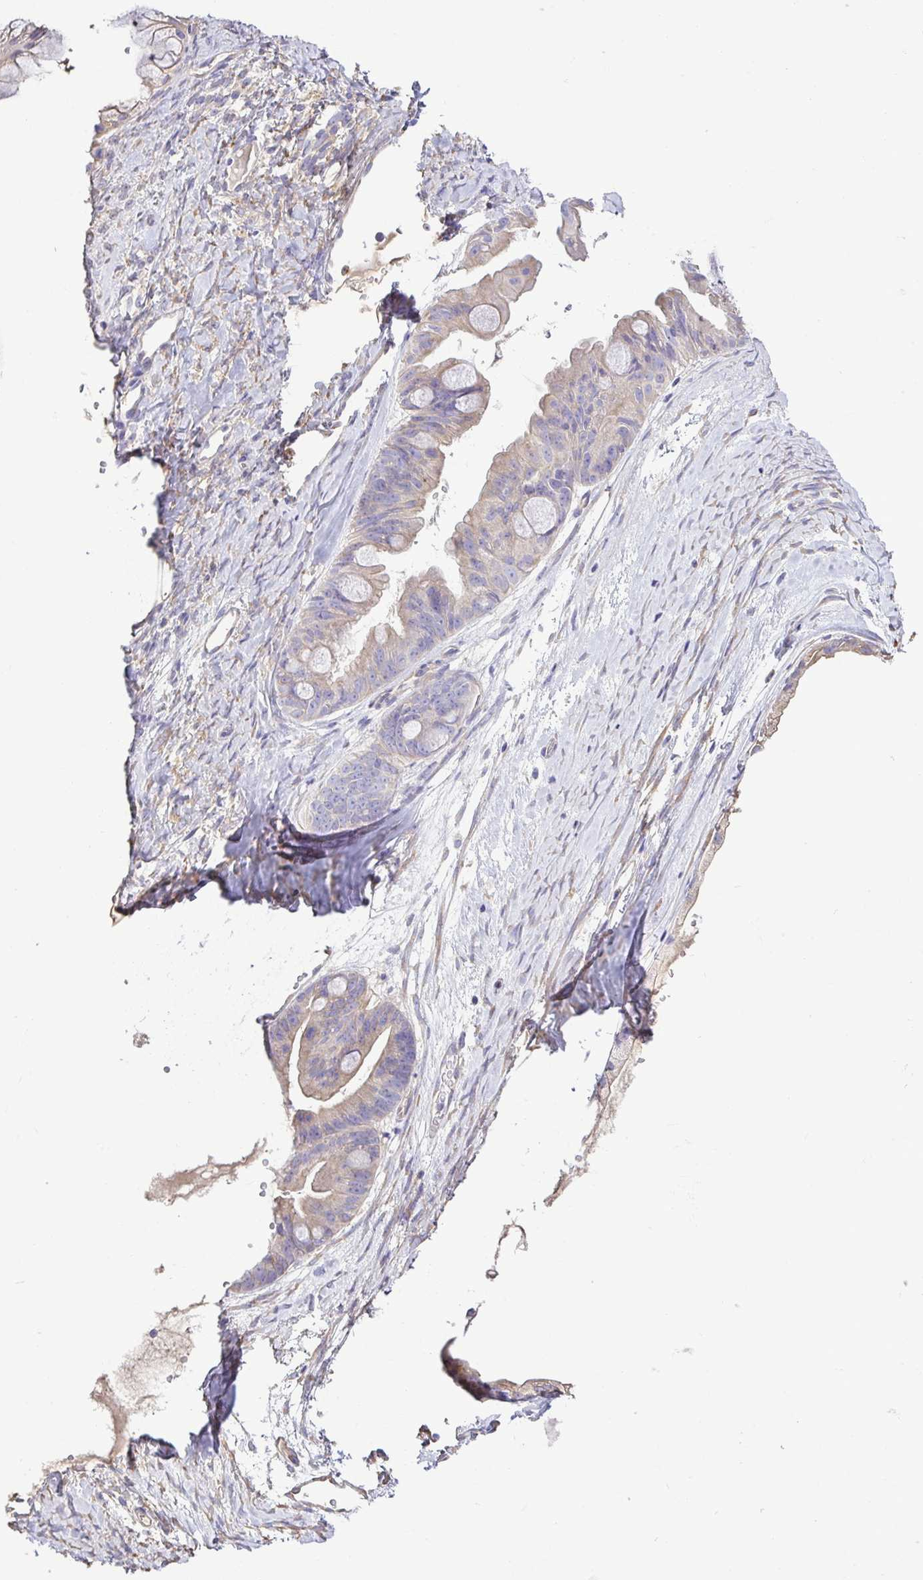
{"staining": {"intensity": "weak", "quantity": "<25%", "location": "cytoplasmic/membranous"}, "tissue": "ovarian cancer", "cell_type": "Tumor cells", "image_type": "cancer", "snomed": [{"axis": "morphology", "description": "Cystadenocarcinoma, mucinous, NOS"}, {"axis": "topography", "description": "Ovary"}], "caption": "A photomicrograph of ovarian mucinous cystadenocarcinoma stained for a protein reveals no brown staining in tumor cells.", "gene": "MYL10", "patient": {"sex": "female", "age": 61}}